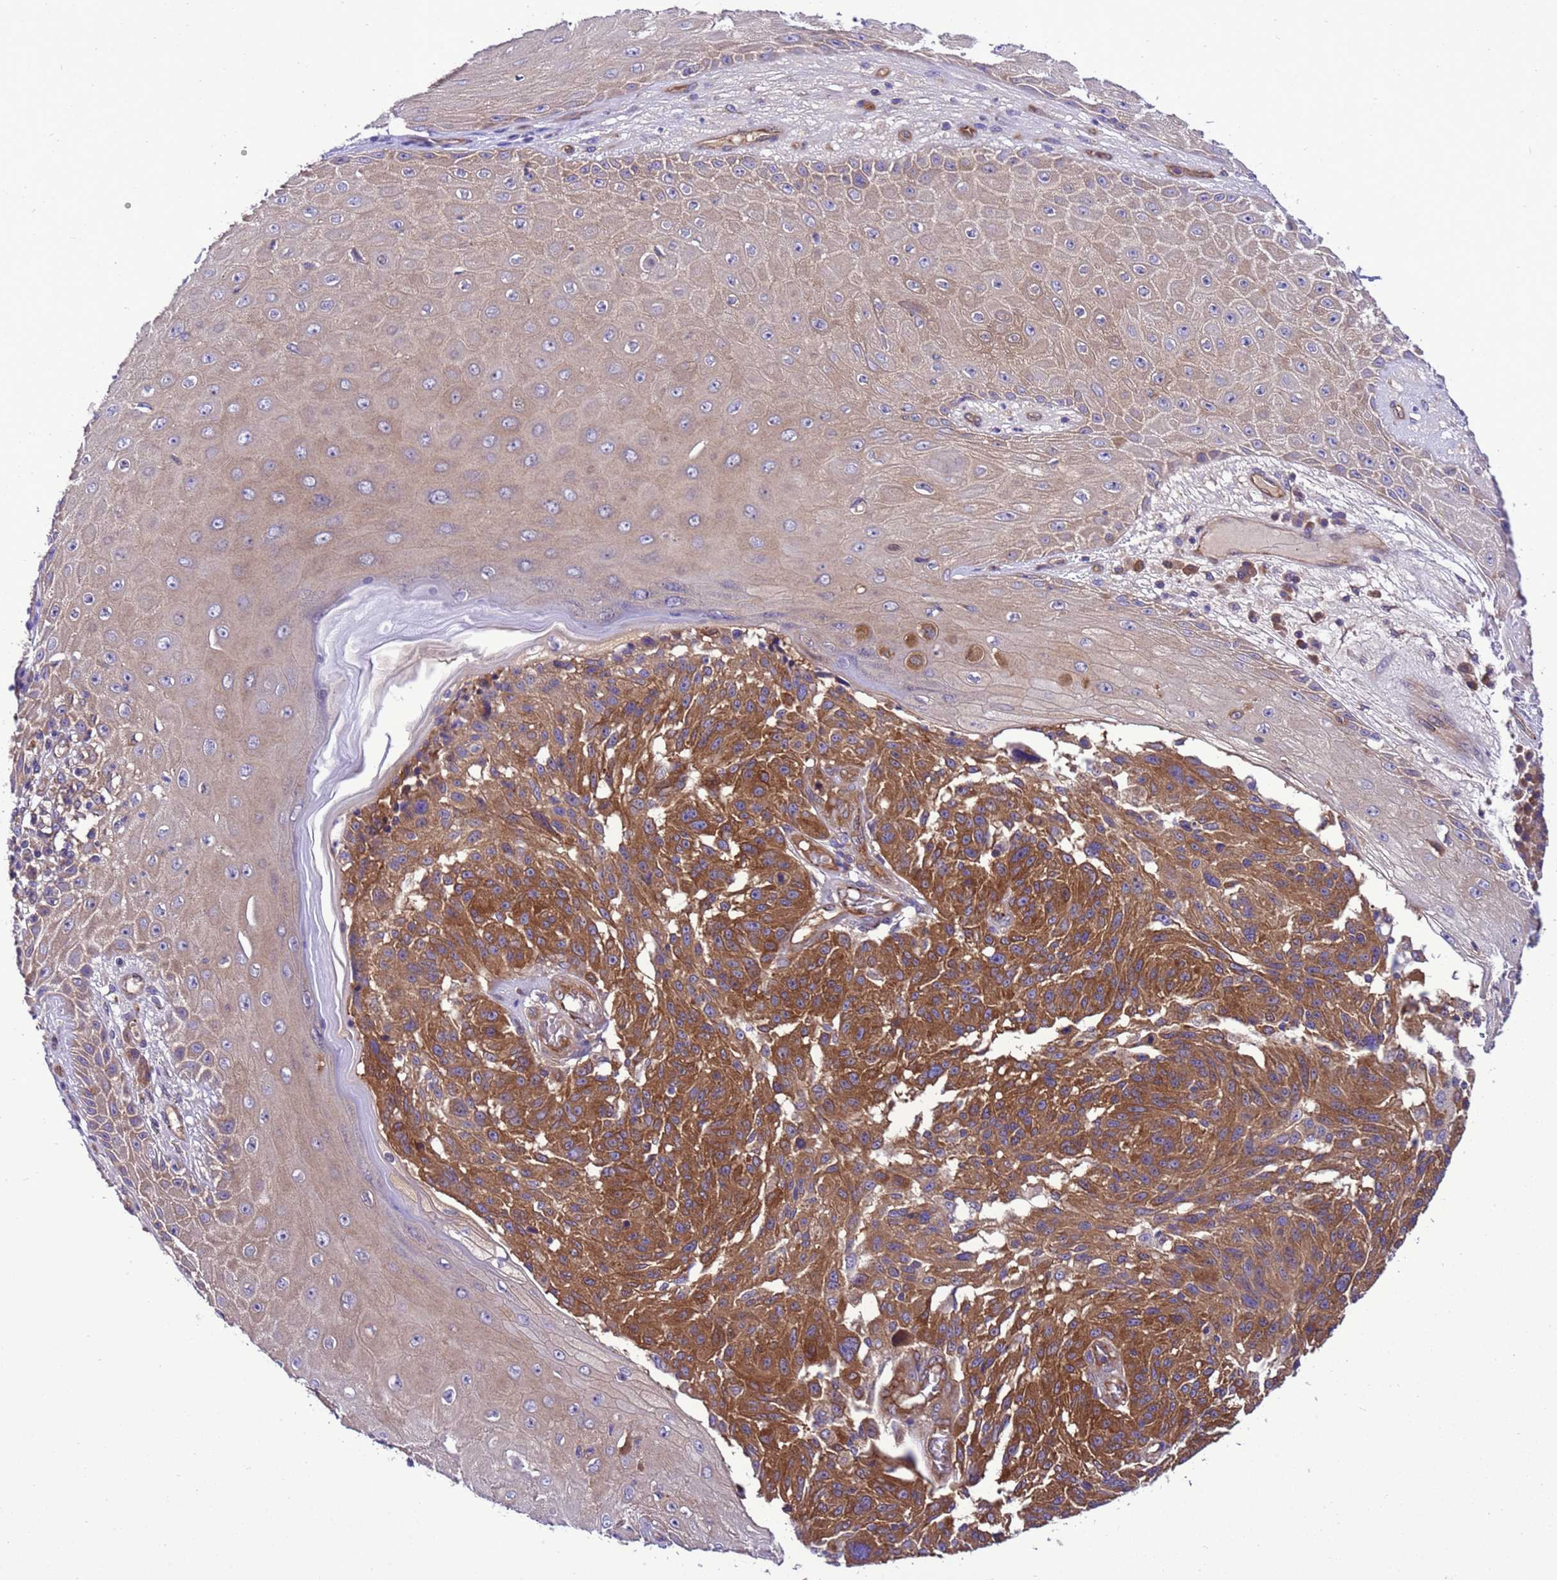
{"staining": {"intensity": "strong", "quantity": ">75%", "location": "cytoplasmic/membranous"}, "tissue": "melanoma", "cell_type": "Tumor cells", "image_type": "cancer", "snomed": [{"axis": "morphology", "description": "Malignant melanoma, NOS"}, {"axis": "topography", "description": "Skin"}], "caption": "Brown immunohistochemical staining in human melanoma reveals strong cytoplasmic/membranous staining in approximately >75% of tumor cells.", "gene": "RABEP2", "patient": {"sex": "male", "age": 53}}